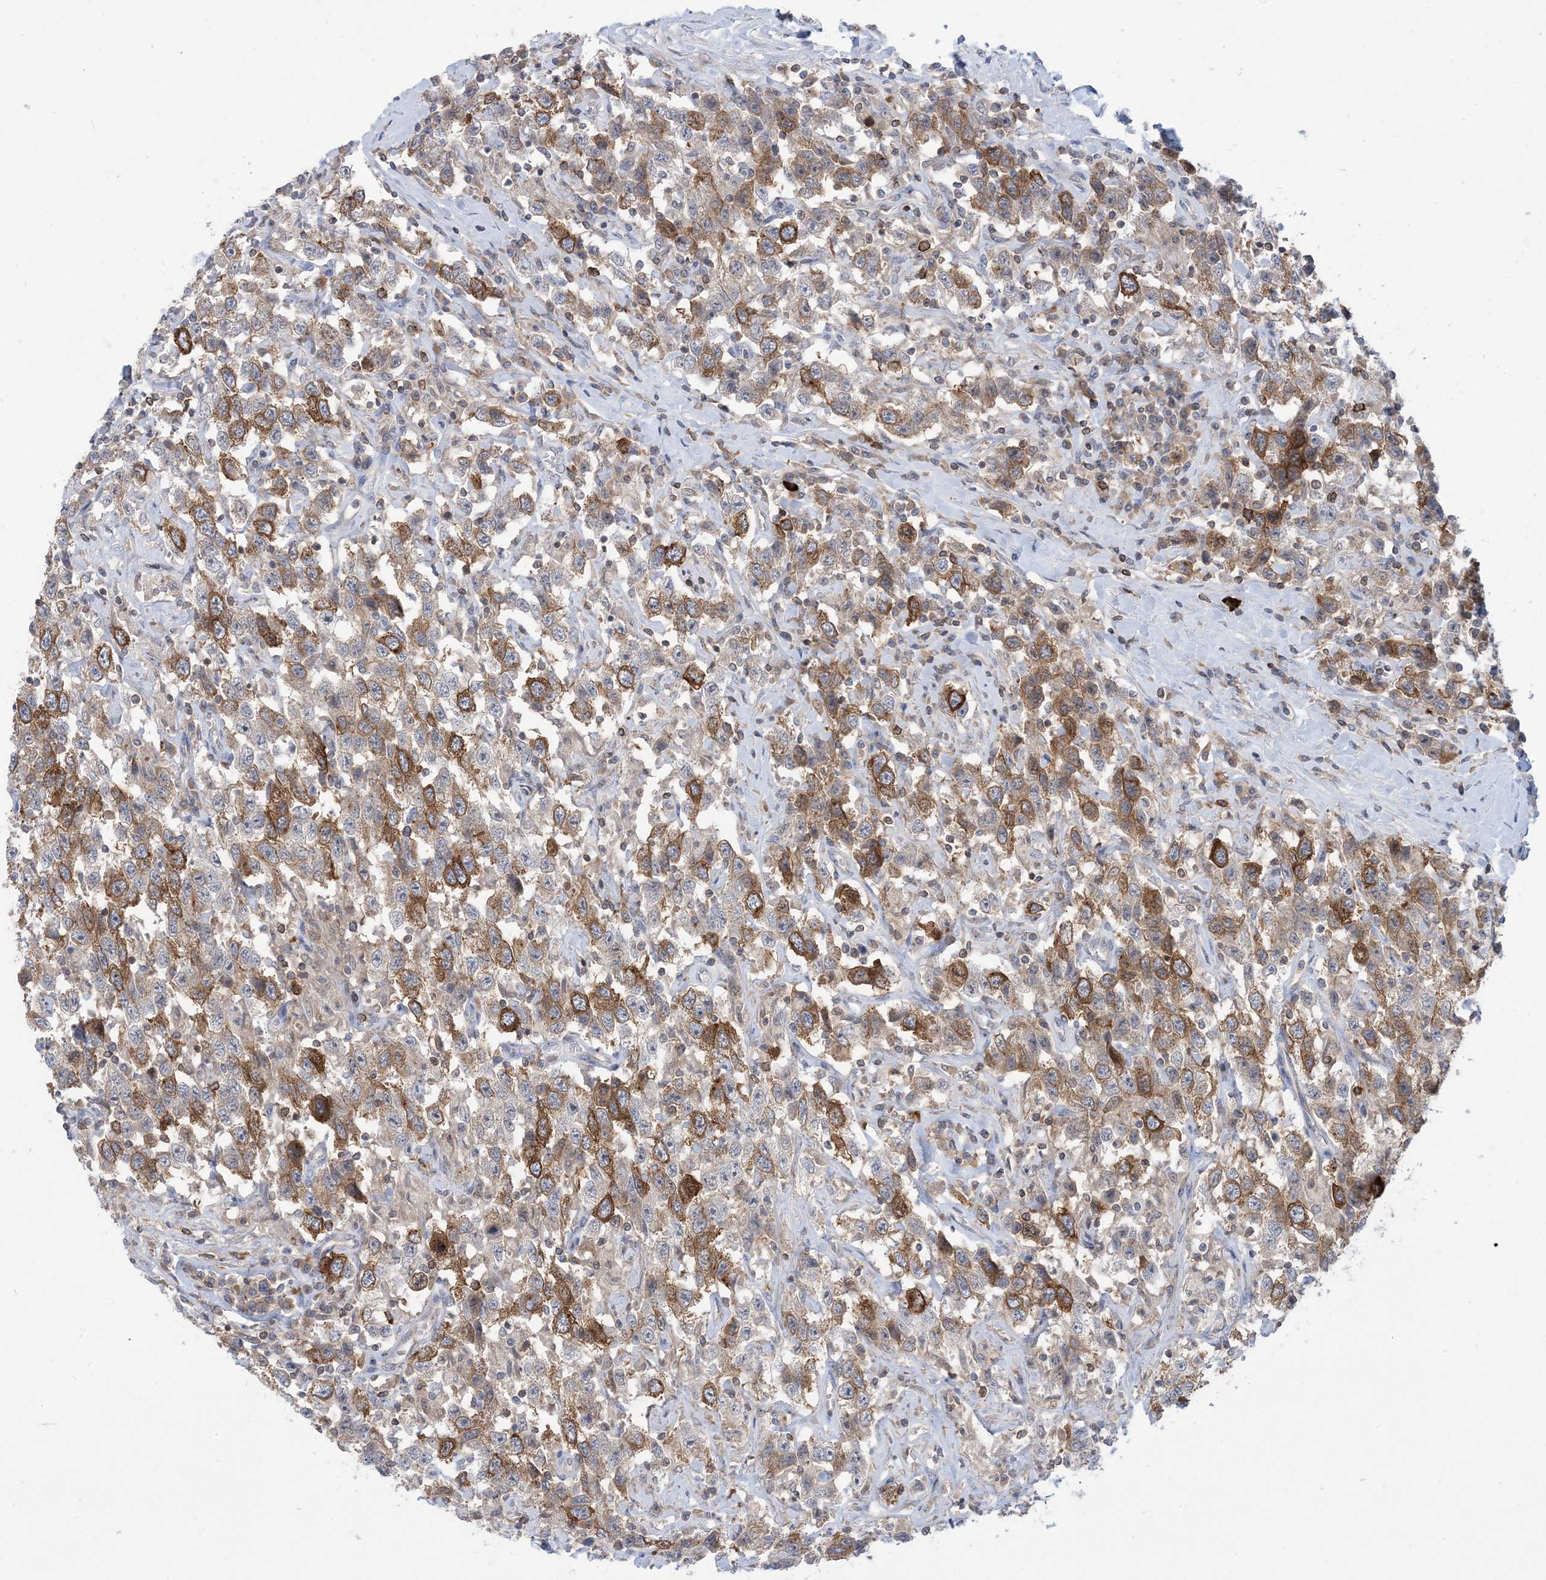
{"staining": {"intensity": "moderate", "quantity": ">75%", "location": "cytoplasmic/membranous"}, "tissue": "testis cancer", "cell_type": "Tumor cells", "image_type": "cancer", "snomed": [{"axis": "morphology", "description": "Seminoma, NOS"}, {"axis": "topography", "description": "Testis"}], "caption": "Immunohistochemistry photomicrograph of human testis cancer stained for a protein (brown), which reveals medium levels of moderate cytoplasmic/membranous expression in approximately >75% of tumor cells.", "gene": "AOC1", "patient": {"sex": "male", "age": 41}}